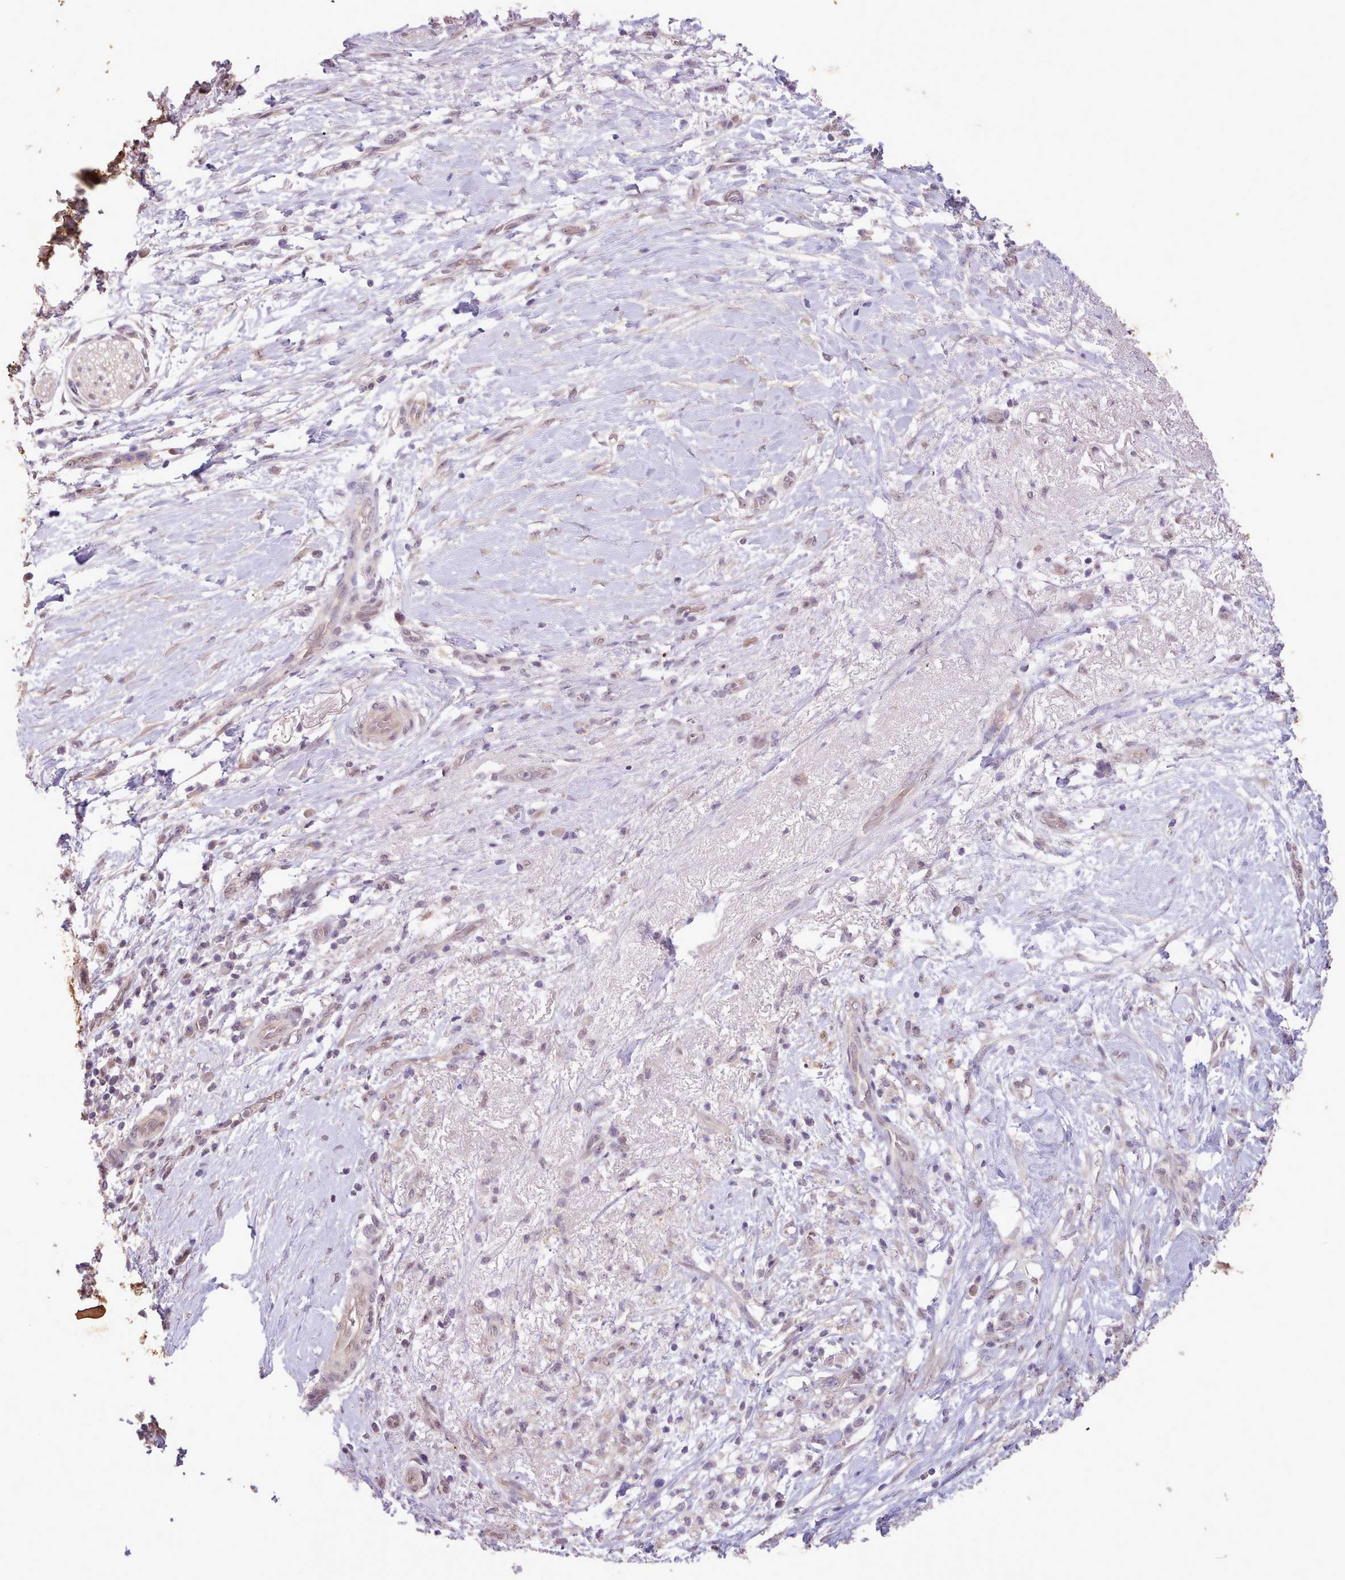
{"staining": {"intensity": "negative", "quantity": "none", "location": "none"}, "tissue": "pancreatic cancer", "cell_type": "Tumor cells", "image_type": "cancer", "snomed": [{"axis": "morphology", "description": "Adenocarcinoma, NOS"}, {"axis": "topography", "description": "Pancreas"}], "caption": "DAB (3,3'-diaminobenzidine) immunohistochemical staining of pancreatic cancer demonstrates no significant staining in tumor cells.", "gene": "ZNF607", "patient": {"sex": "female", "age": 72}}